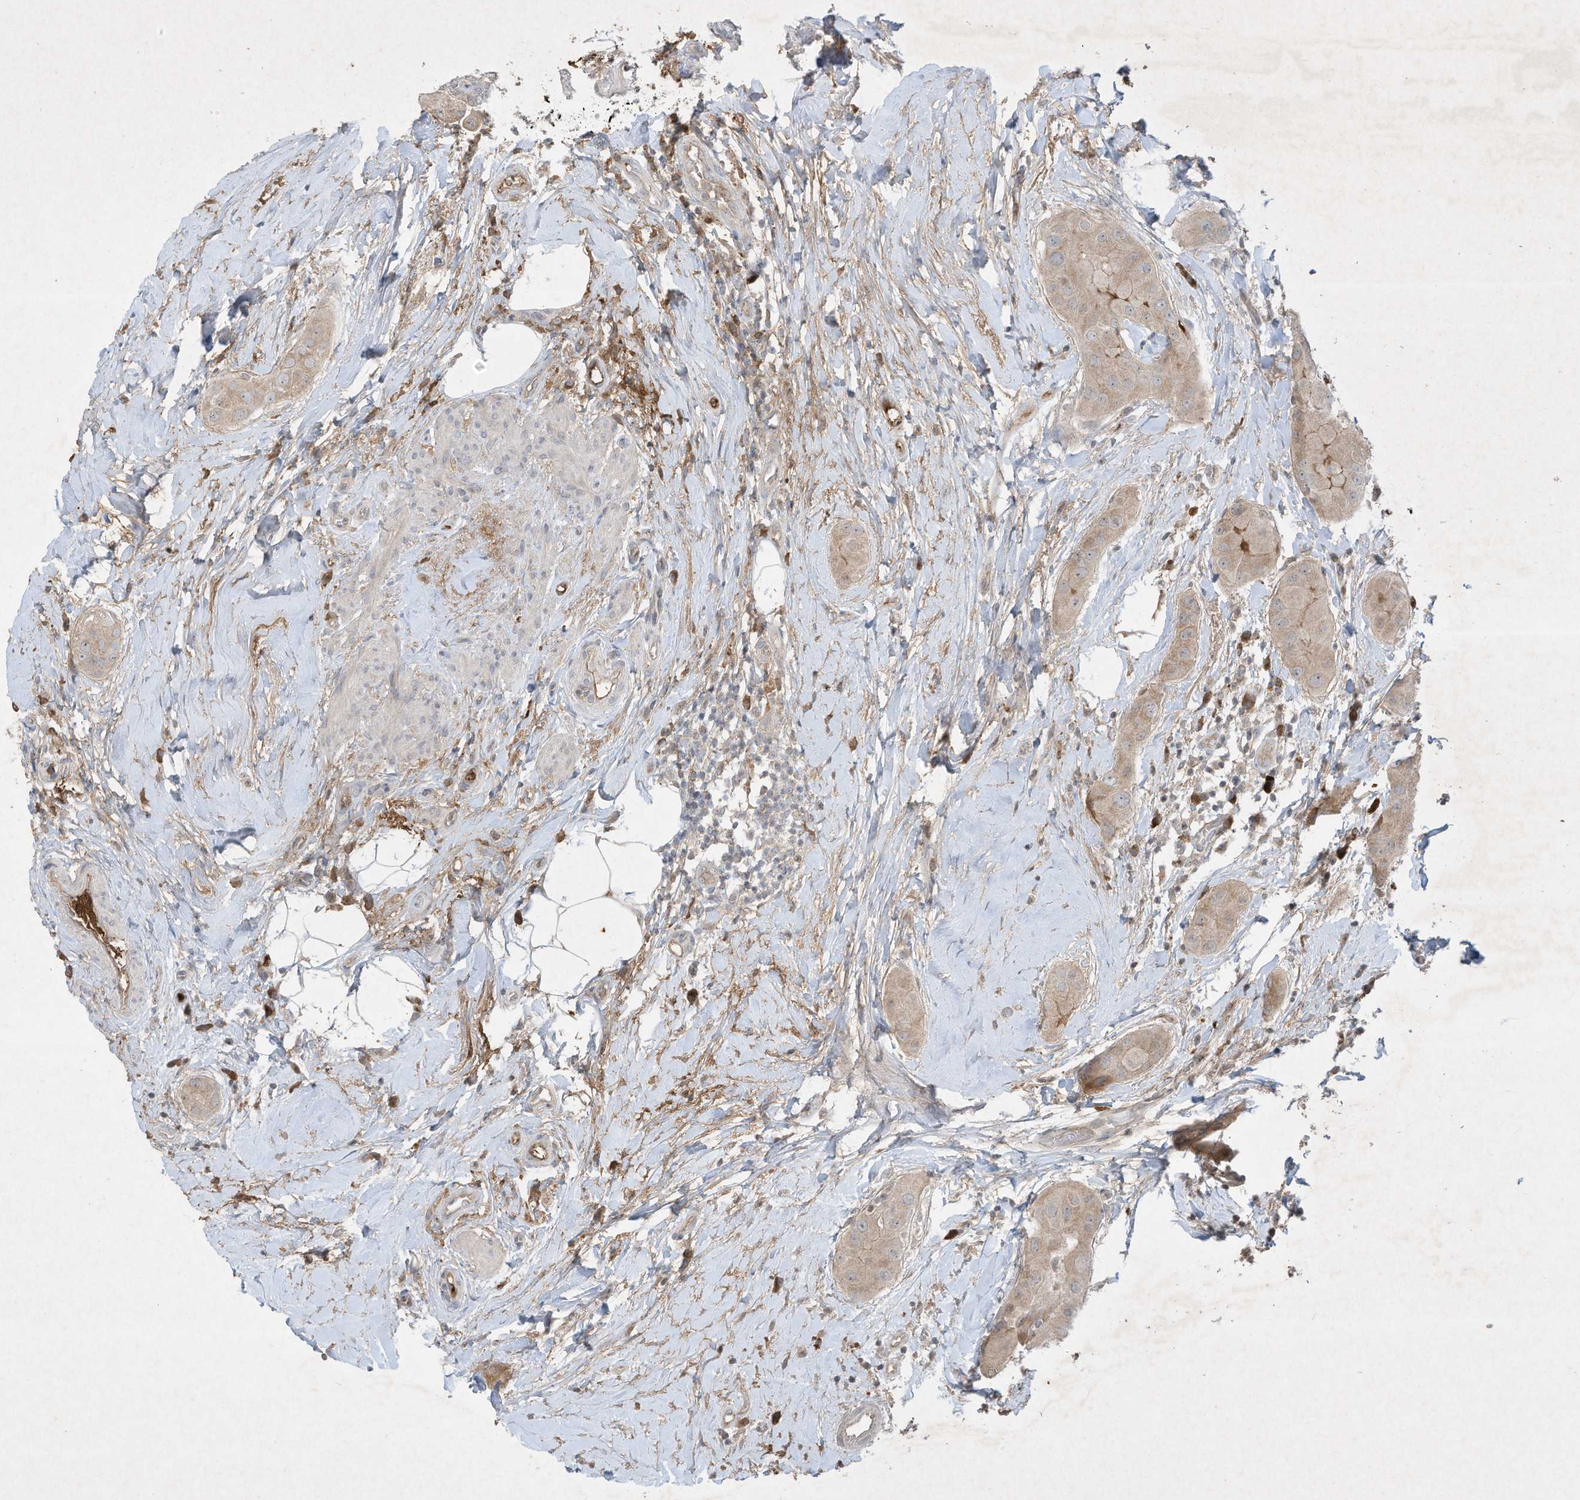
{"staining": {"intensity": "weak", "quantity": ">75%", "location": "cytoplasmic/membranous"}, "tissue": "thyroid cancer", "cell_type": "Tumor cells", "image_type": "cancer", "snomed": [{"axis": "morphology", "description": "Papillary adenocarcinoma, NOS"}, {"axis": "topography", "description": "Thyroid gland"}], "caption": "Immunohistochemistry histopathology image of human thyroid cancer (papillary adenocarcinoma) stained for a protein (brown), which demonstrates low levels of weak cytoplasmic/membranous positivity in approximately >75% of tumor cells.", "gene": "FETUB", "patient": {"sex": "male", "age": 33}}